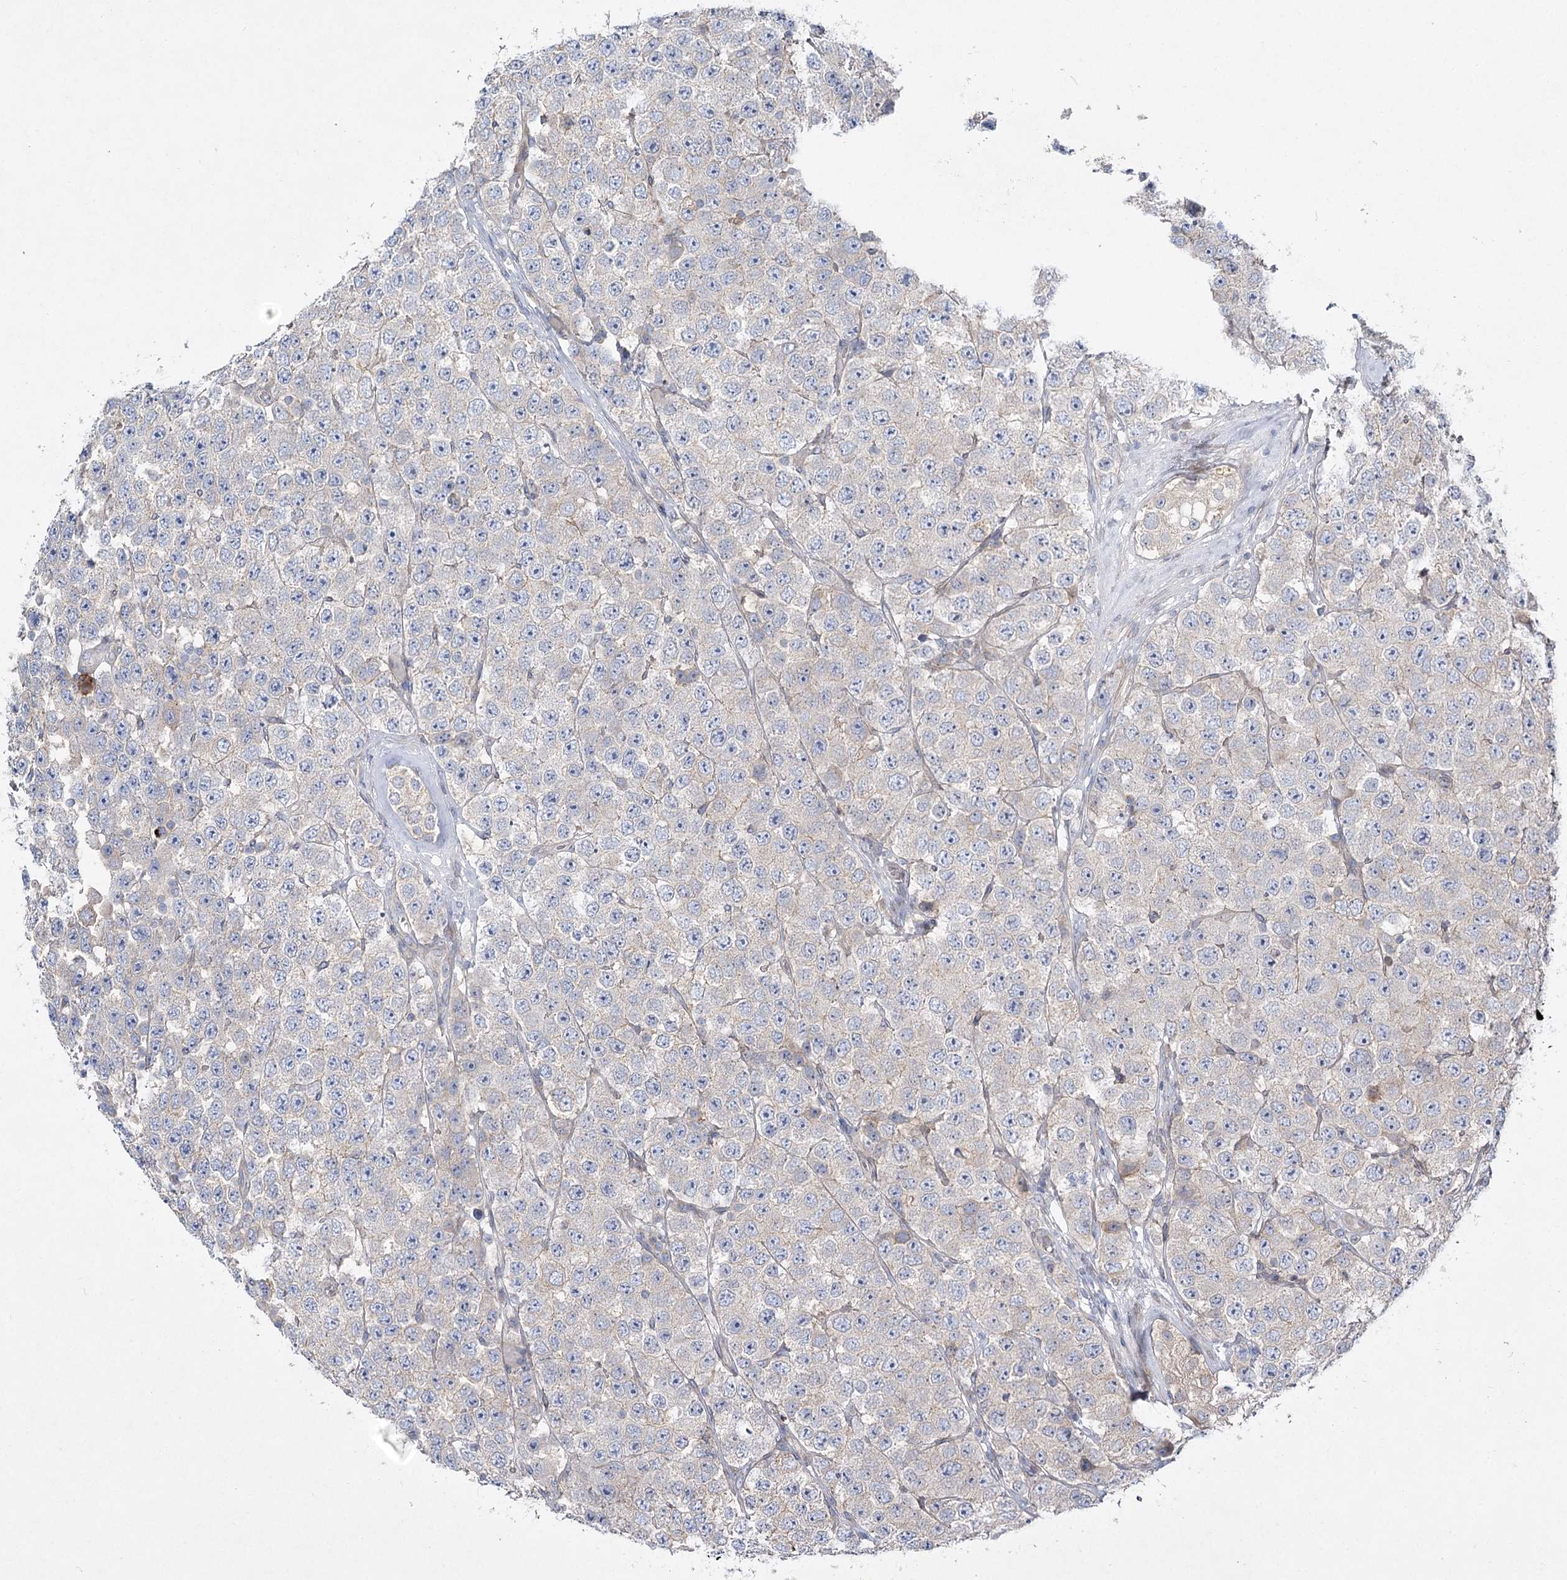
{"staining": {"intensity": "negative", "quantity": "none", "location": "none"}, "tissue": "testis cancer", "cell_type": "Tumor cells", "image_type": "cancer", "snomed": [{"axis": "morphology", "description": "Seminoma, NOS"}, {"axis": "topography", "description": "Testis"}], "caption": "Tumor cells are negative for brown protein staining in seminoma (testis).", "gene": "SH3BP5L", "patient": {"sex": "male", "age": 28}}